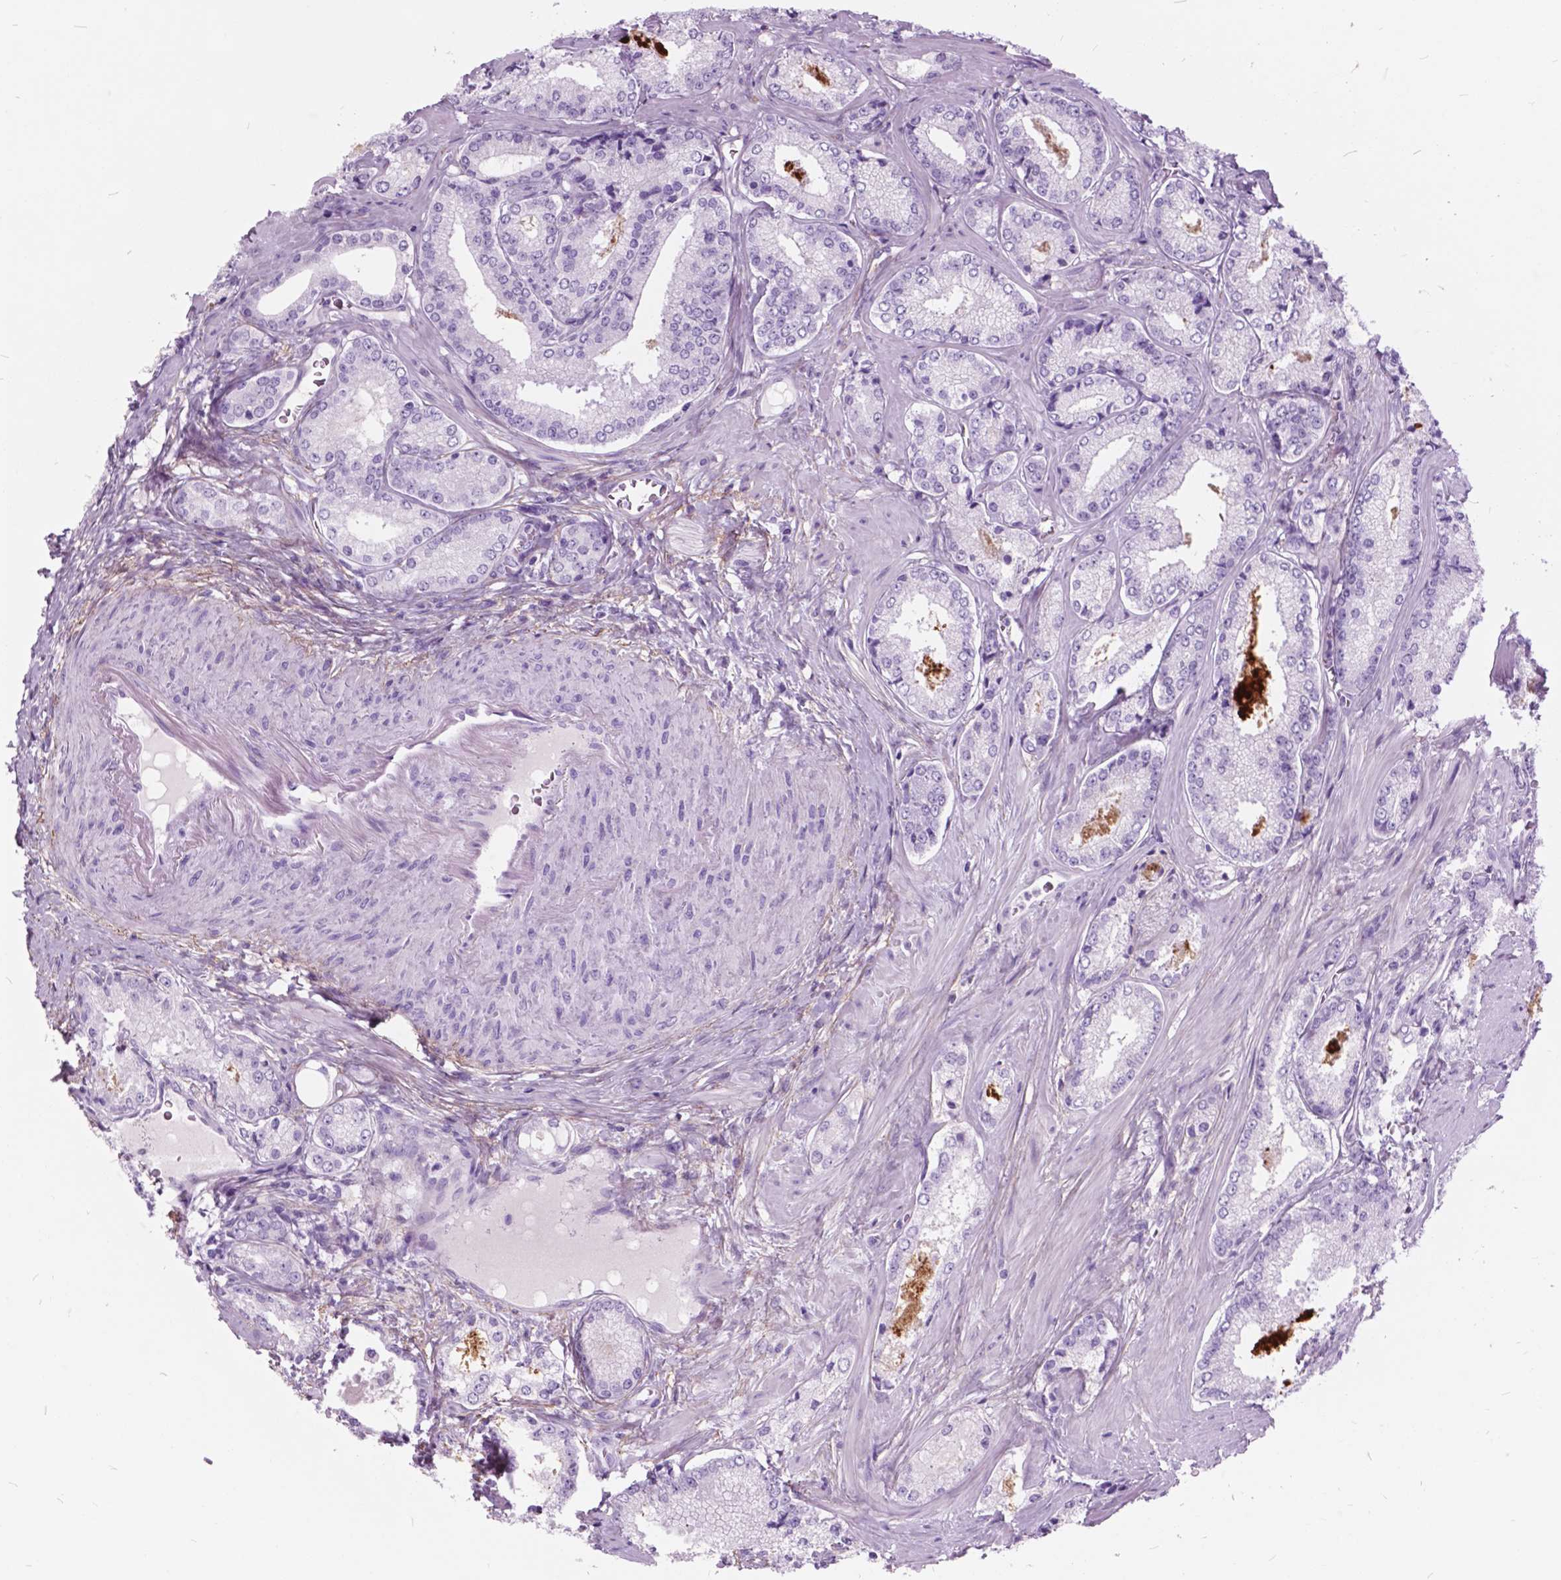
{"staining": {"intensity": "negative", "quantity": "none", "location": "none"}, "tissue": "prostate cancer", "cell_type": "Tumor cells", "image_type": "cancer", "snomed": [{"axis": "morphology", "description": "Adenocarcinoma, Low grade"}, {"axis": "topography", "description": "Prostate"}], "caption": "DAB immunohistochemical staining of human adenocarcinoma (low-grade) (prostate) demonstrates no significant expression in tumor cells.", "gene": "GDF9", "patient": {"sex": "male", "age": 56}}